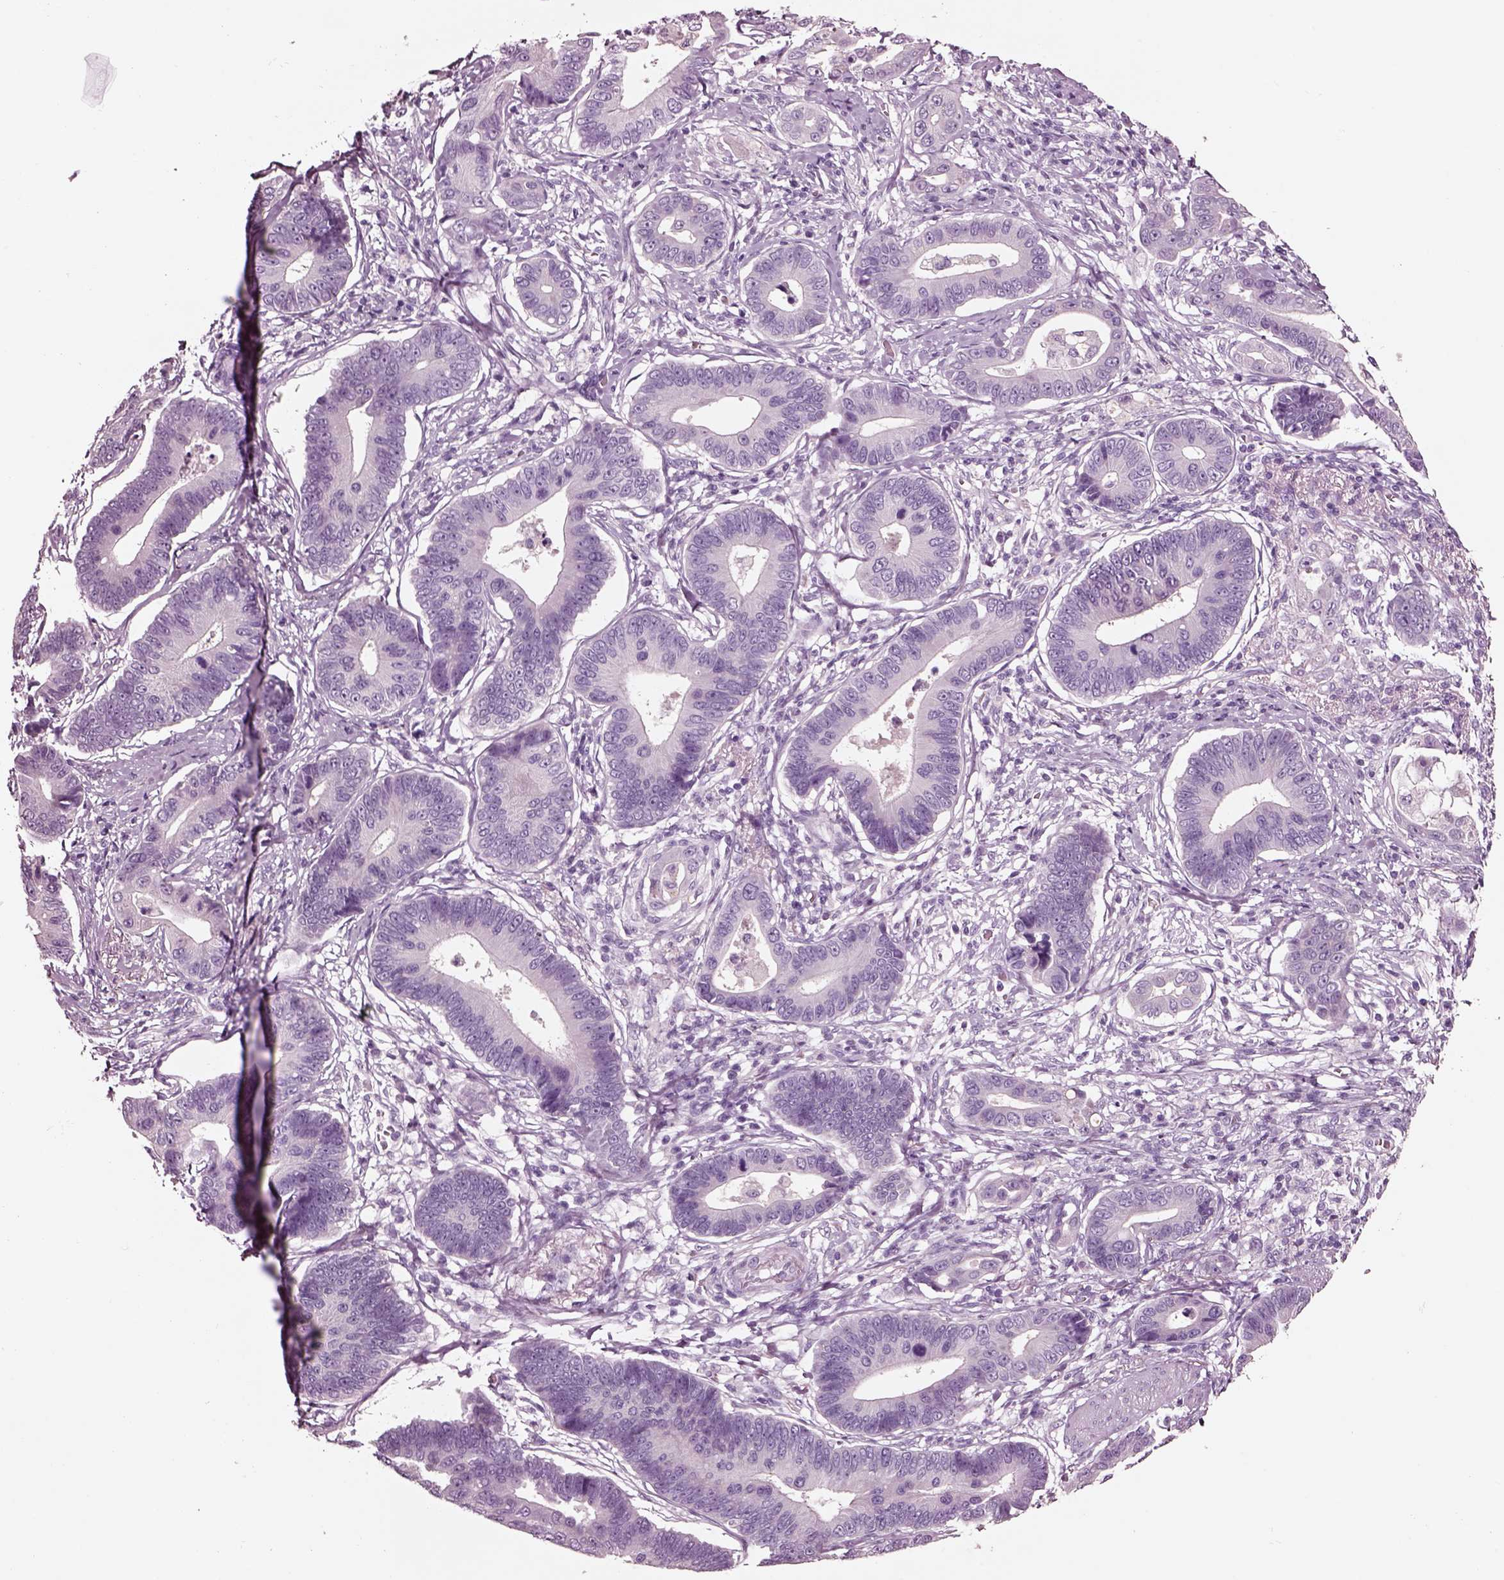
{"staining": {"intensity": "negative", "quantity": "none", "location": "none"}, "tissue": "stomach cancer", "cell_type": "Tumor cells", "image_type": "cancer", "snomed": [{"axis": "morphology", "description": "Adenocarcinoma, NOS"}, {"axis": "topography", "description": "Stomach"}], "caption": "Tumor cells are negative for protein expression in human stomach cancer (adenocarcinoma).", "gene": "NMRK2", "patient": {"sex": "male", "age": 84}}